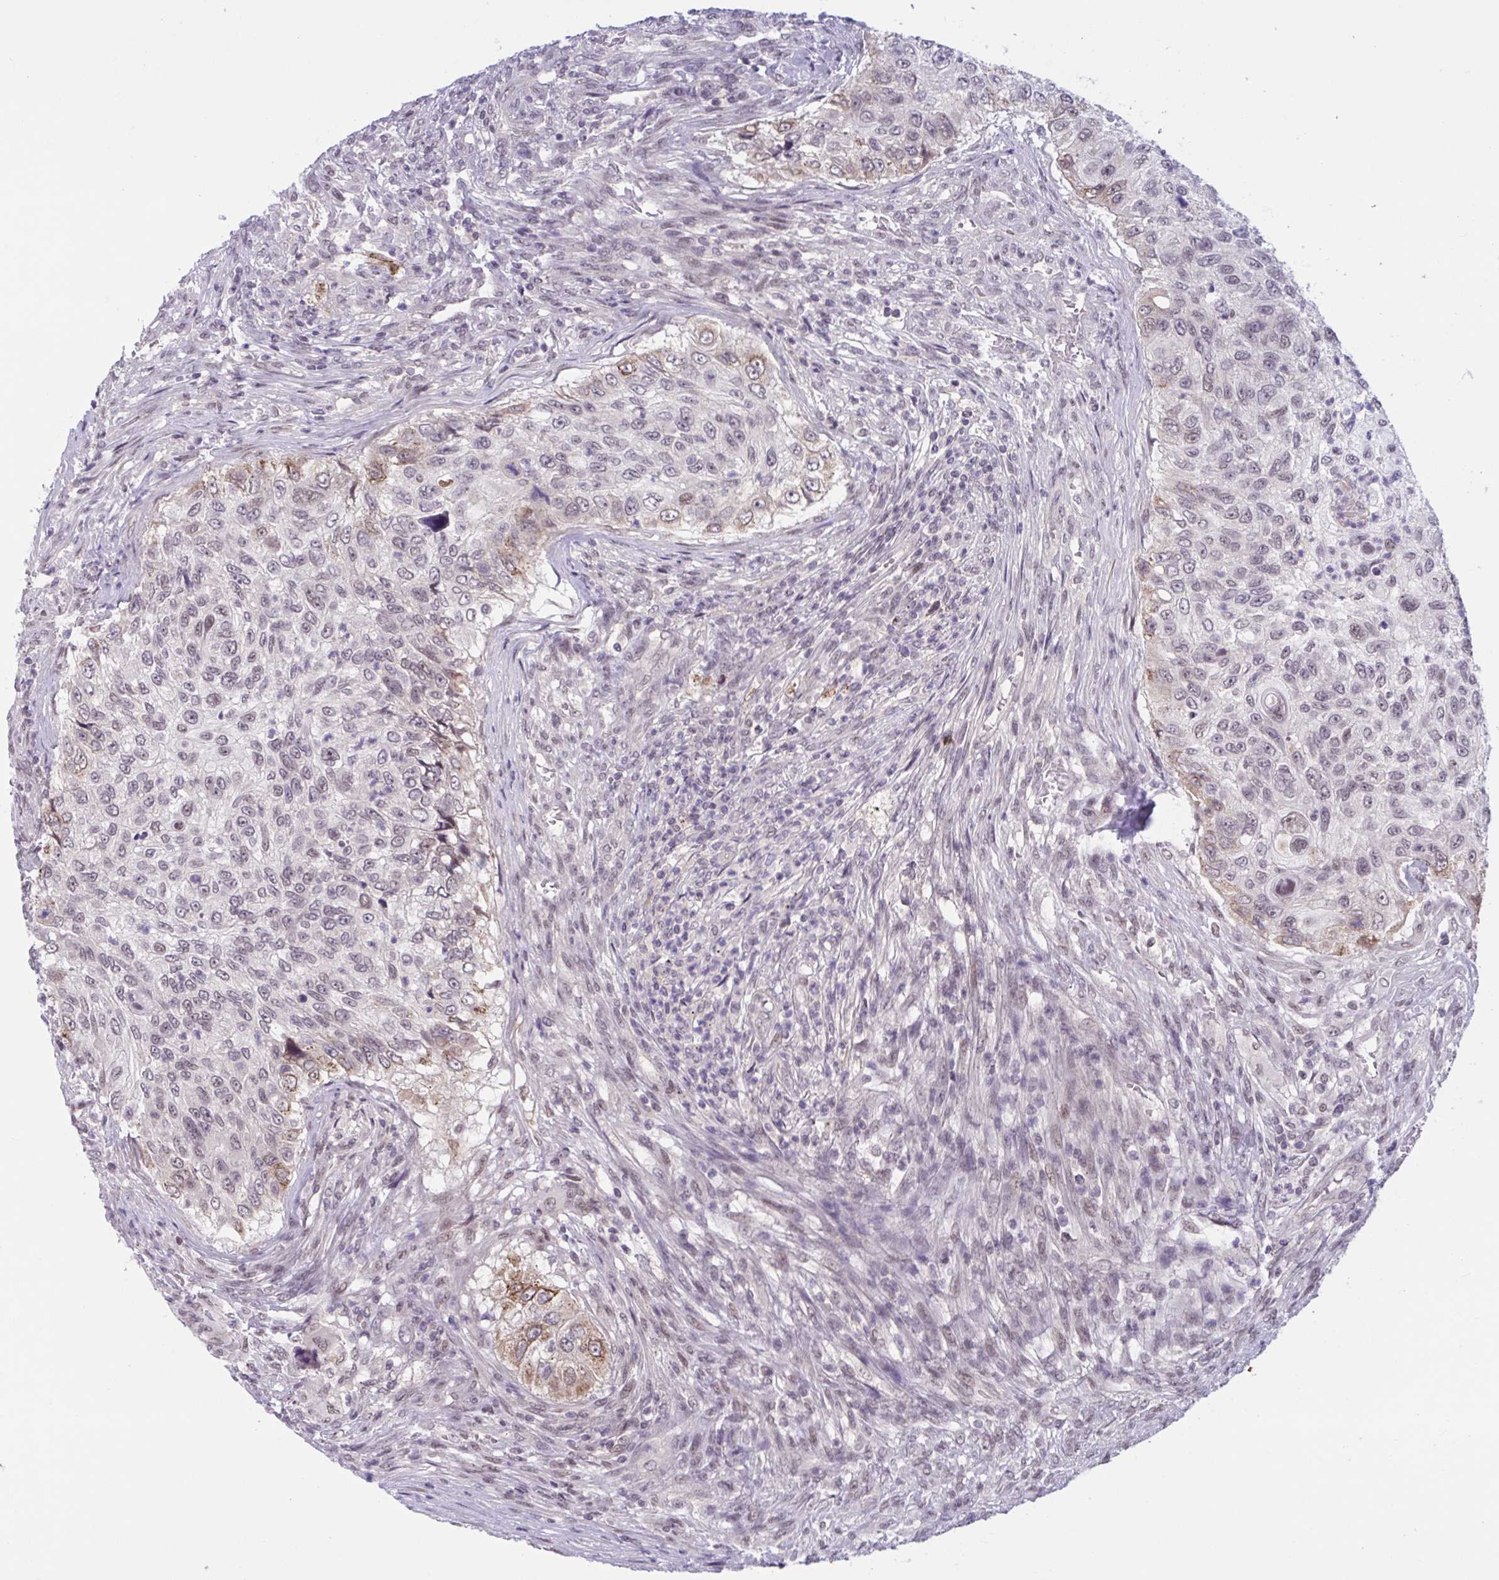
{"staining": {"intensity": "weak", "quantity": "<25%", "location": "cytoplasmic/membranous"}, "tissue": "urothelial cancer", "cell_type": "Tumor cells", "image_type": "cancer", "snomed": [{"axis": "morphology", "description": "Urothelial carcinoma, High grade"}, {"axis": "topography", "description": "Urinary bladder"}], "caption": "Immunohistochemistry (IHC) photomicrograph of neoplastic tissue: urothelial cancer stained with DAB reveals no significant protein positivity in tumor cells. The staining was performed using DAB (3,3'-diaminobenzidine) to visualize the protein expression in brown, while the nuclei were stained in blue with hematoxylin (Magnification: 20x).", "gene": "TTC7B", "patient": {"sex": "female", "age": 60}}